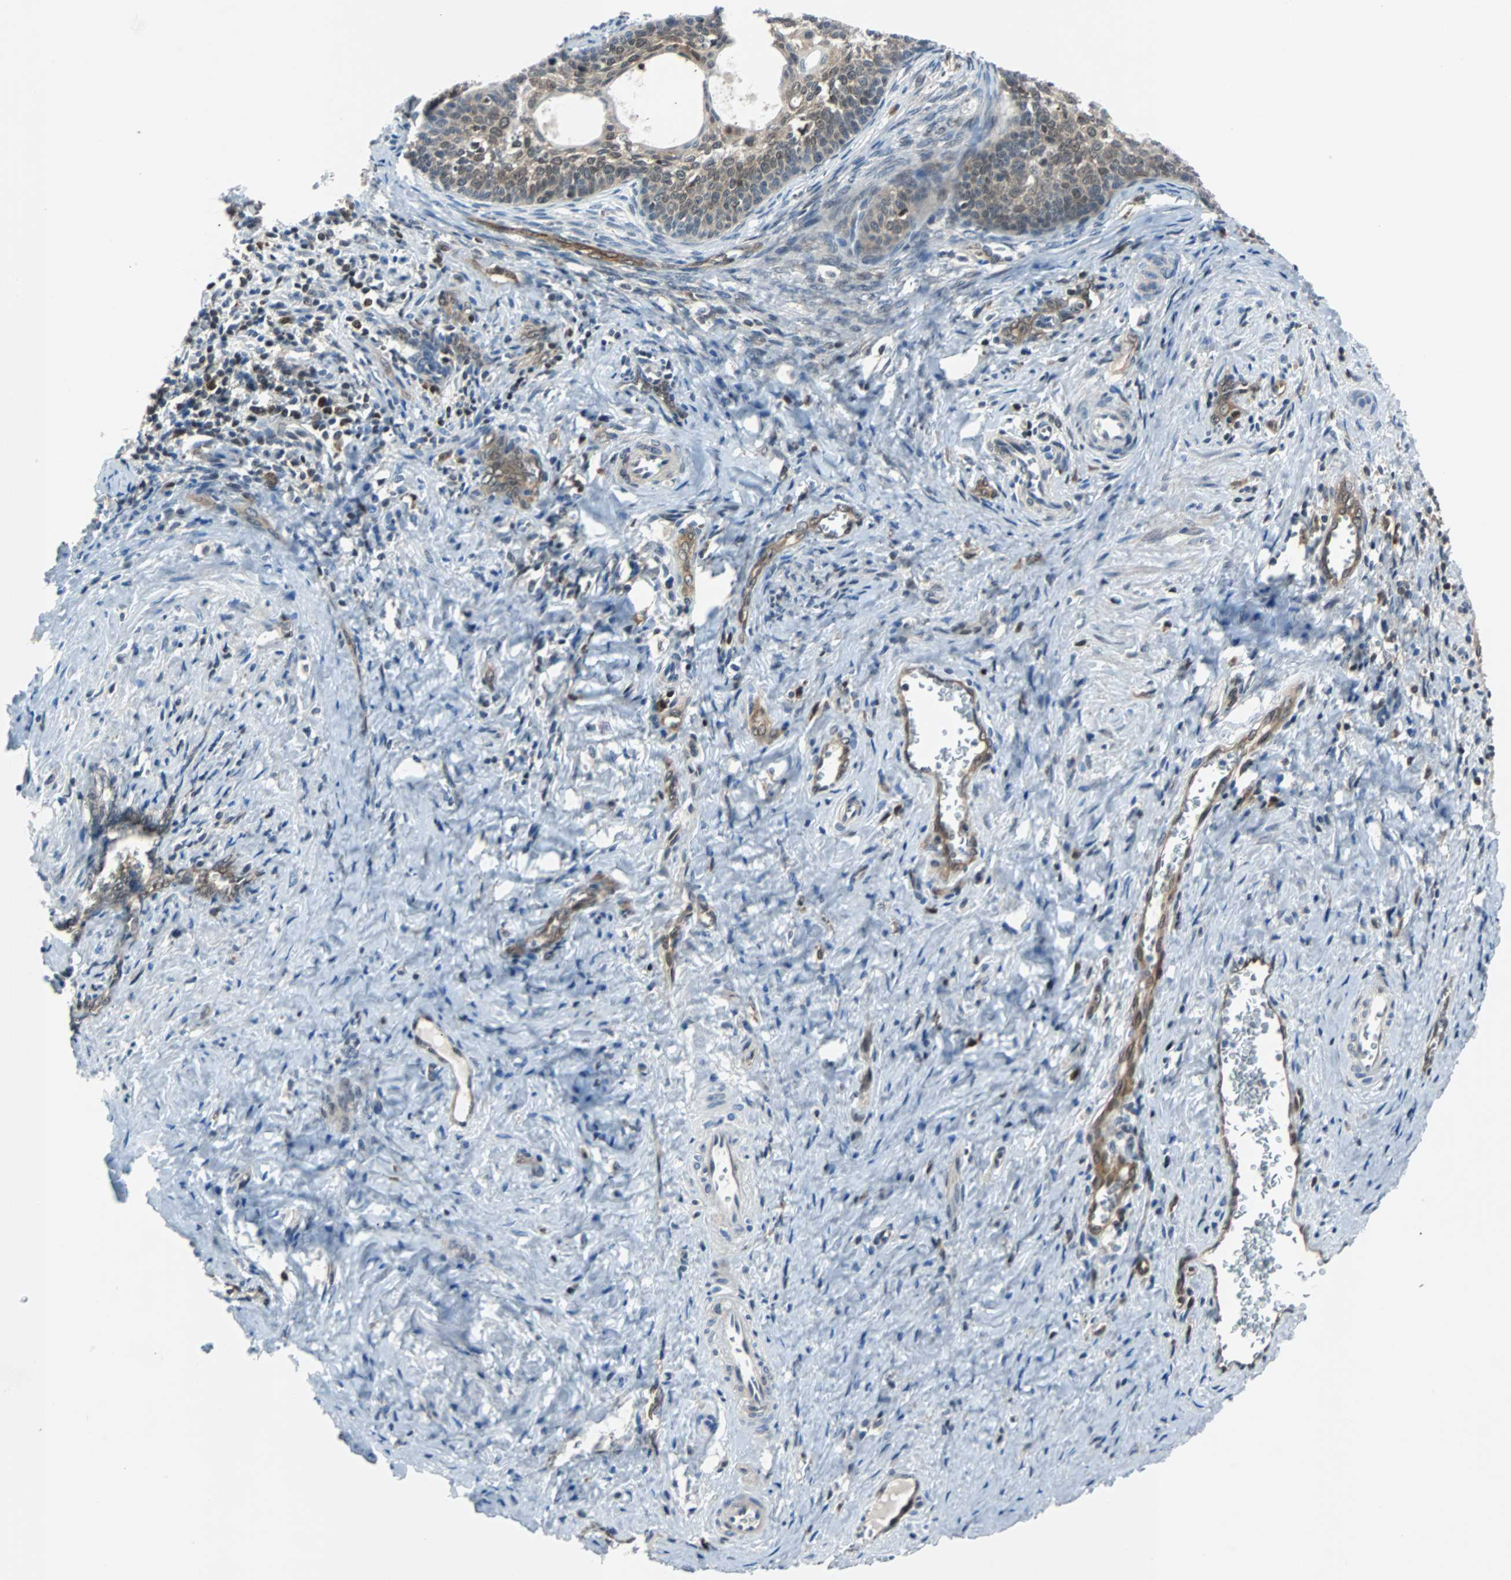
{"staining": {"intensity": "weak", "quantity": ">75%", "location": "cytoplasmic/membranous,nuclear"}, "tissue": "cervical cancer", "cell_type": "Tumor cells", "image_type": "cancer", "snomed": [{"axis": "morphology", "description": "Squamous cell carcinoma, NOS"}, {"axis": "topography", "description": "Cervix"}], "caption": "Immunohistochemistry histopathology image of cervical squamous cell carcinoma stained for a protein (brown), which exhibits low levels of weak cytoplasmic/membranous and nuclear positivity in about >75% of tumor cells.", "gene": "MAP2K6", "patient": {"sex": "female", "age": 33}}